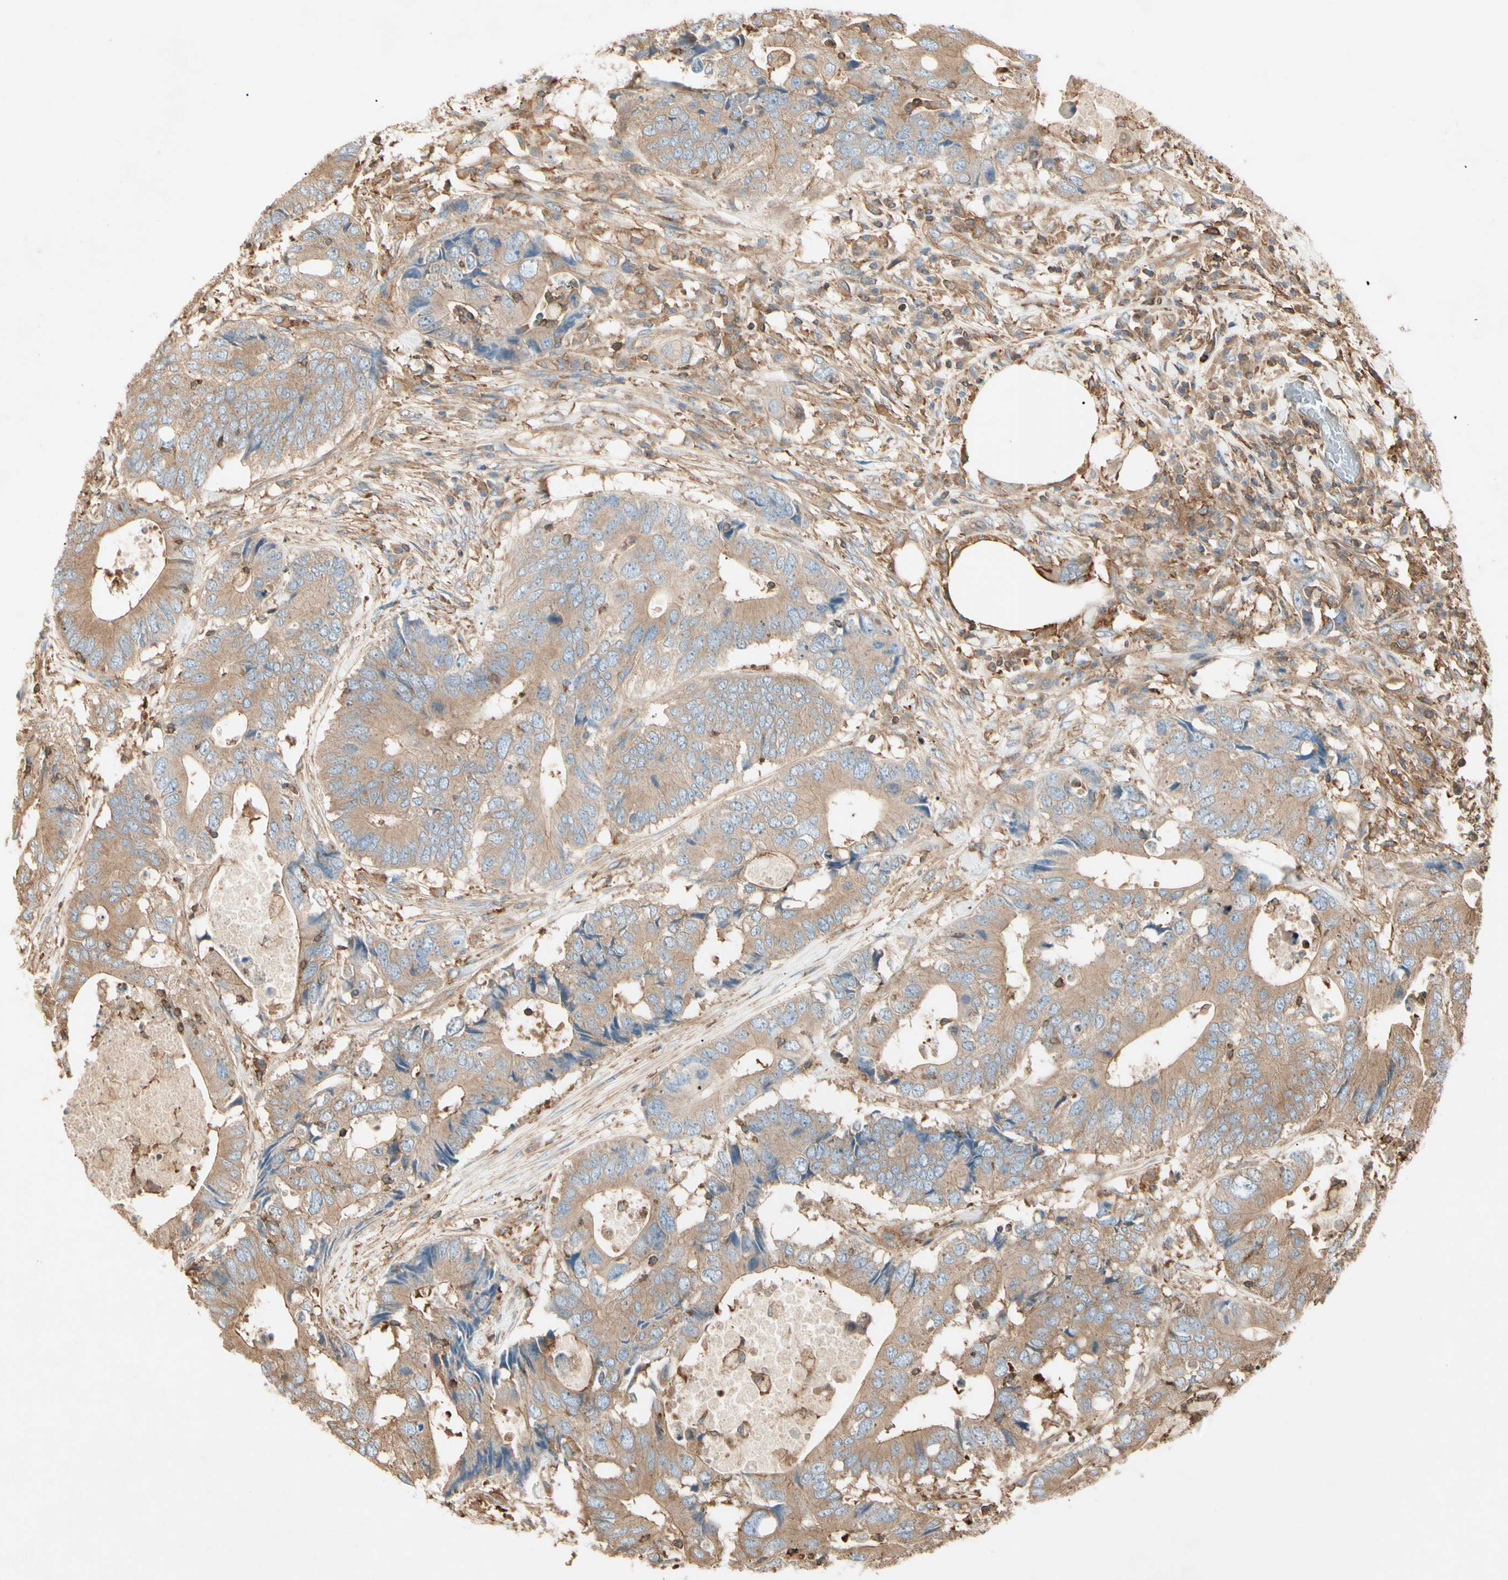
{"staining": {"intensity": "moderate", "quantity": ">75%", "location": "cytoplasmic/membranous"}, "tissue": "colorectal cancer", "cell_type": "Tumor cells", "image_type": "cancer", "snomed": [{"axis": "morphology", "description": "Adenocarcinoma, NOS"}, {"axis": "topography", "description": "Colon"}], "caption": "Human adenocarcinoma (colorectal) stained with a brown dye exhibits moderate cytoplasmic/membranous positive expression in approximately >75% of tumor cells.", "gene": "ARPC2", "patient": {"sex": "male", "age": 71}}